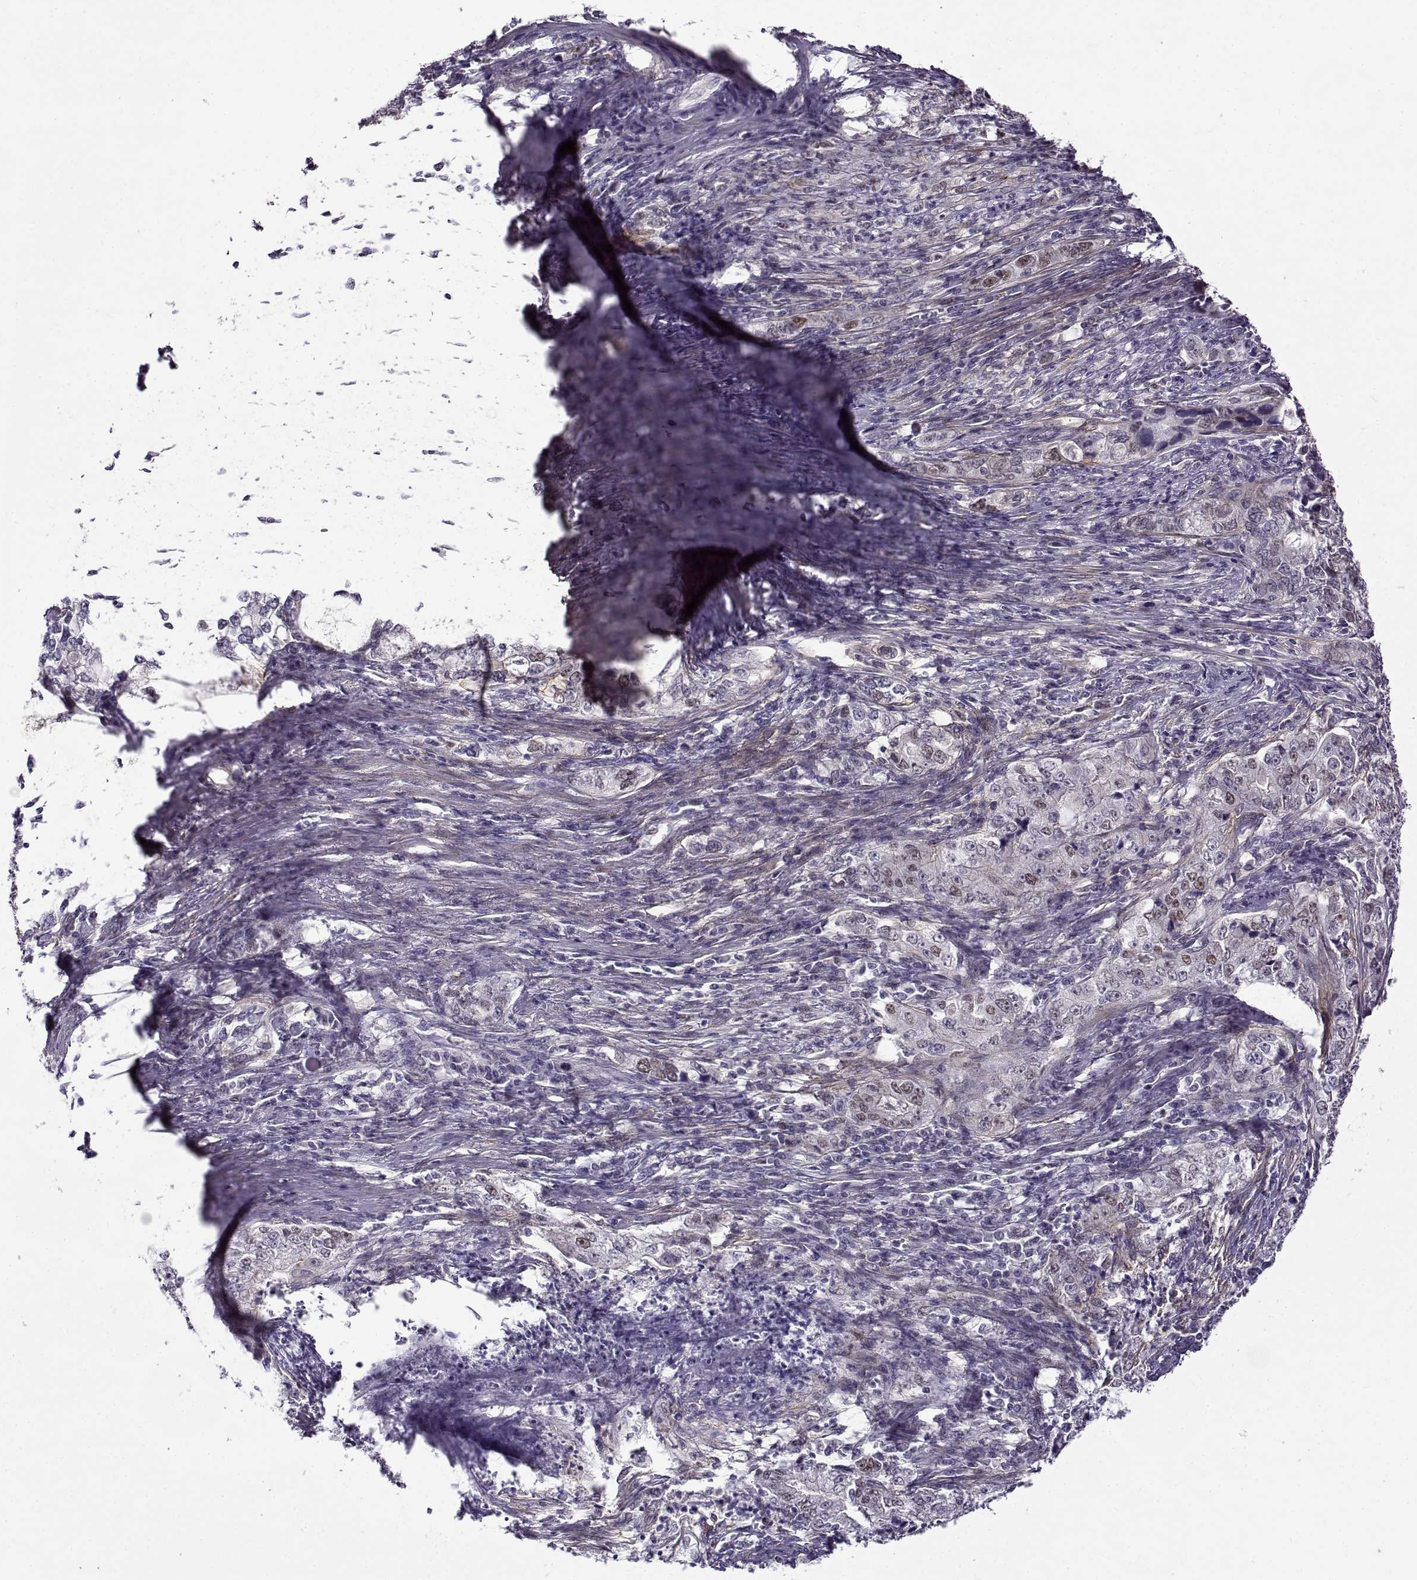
{"staining": {"intensity": "negative", "quantity": "none", "location": "none"}, "tissue": "stomach cancer", "cell_type": "Tumor cells", "image_type": "cancer", "snomed": [{"axis": "morphology", "description": "Adenocarcinoma, NOS"}, {"axis": "topography", "description": "Stomach, lower"}], "caption": "A histopathology image of human stomach cancer is negative for staining in tumor cells.", "gene": "BACH1", "patient": {"sex": "female", "age": 72}}